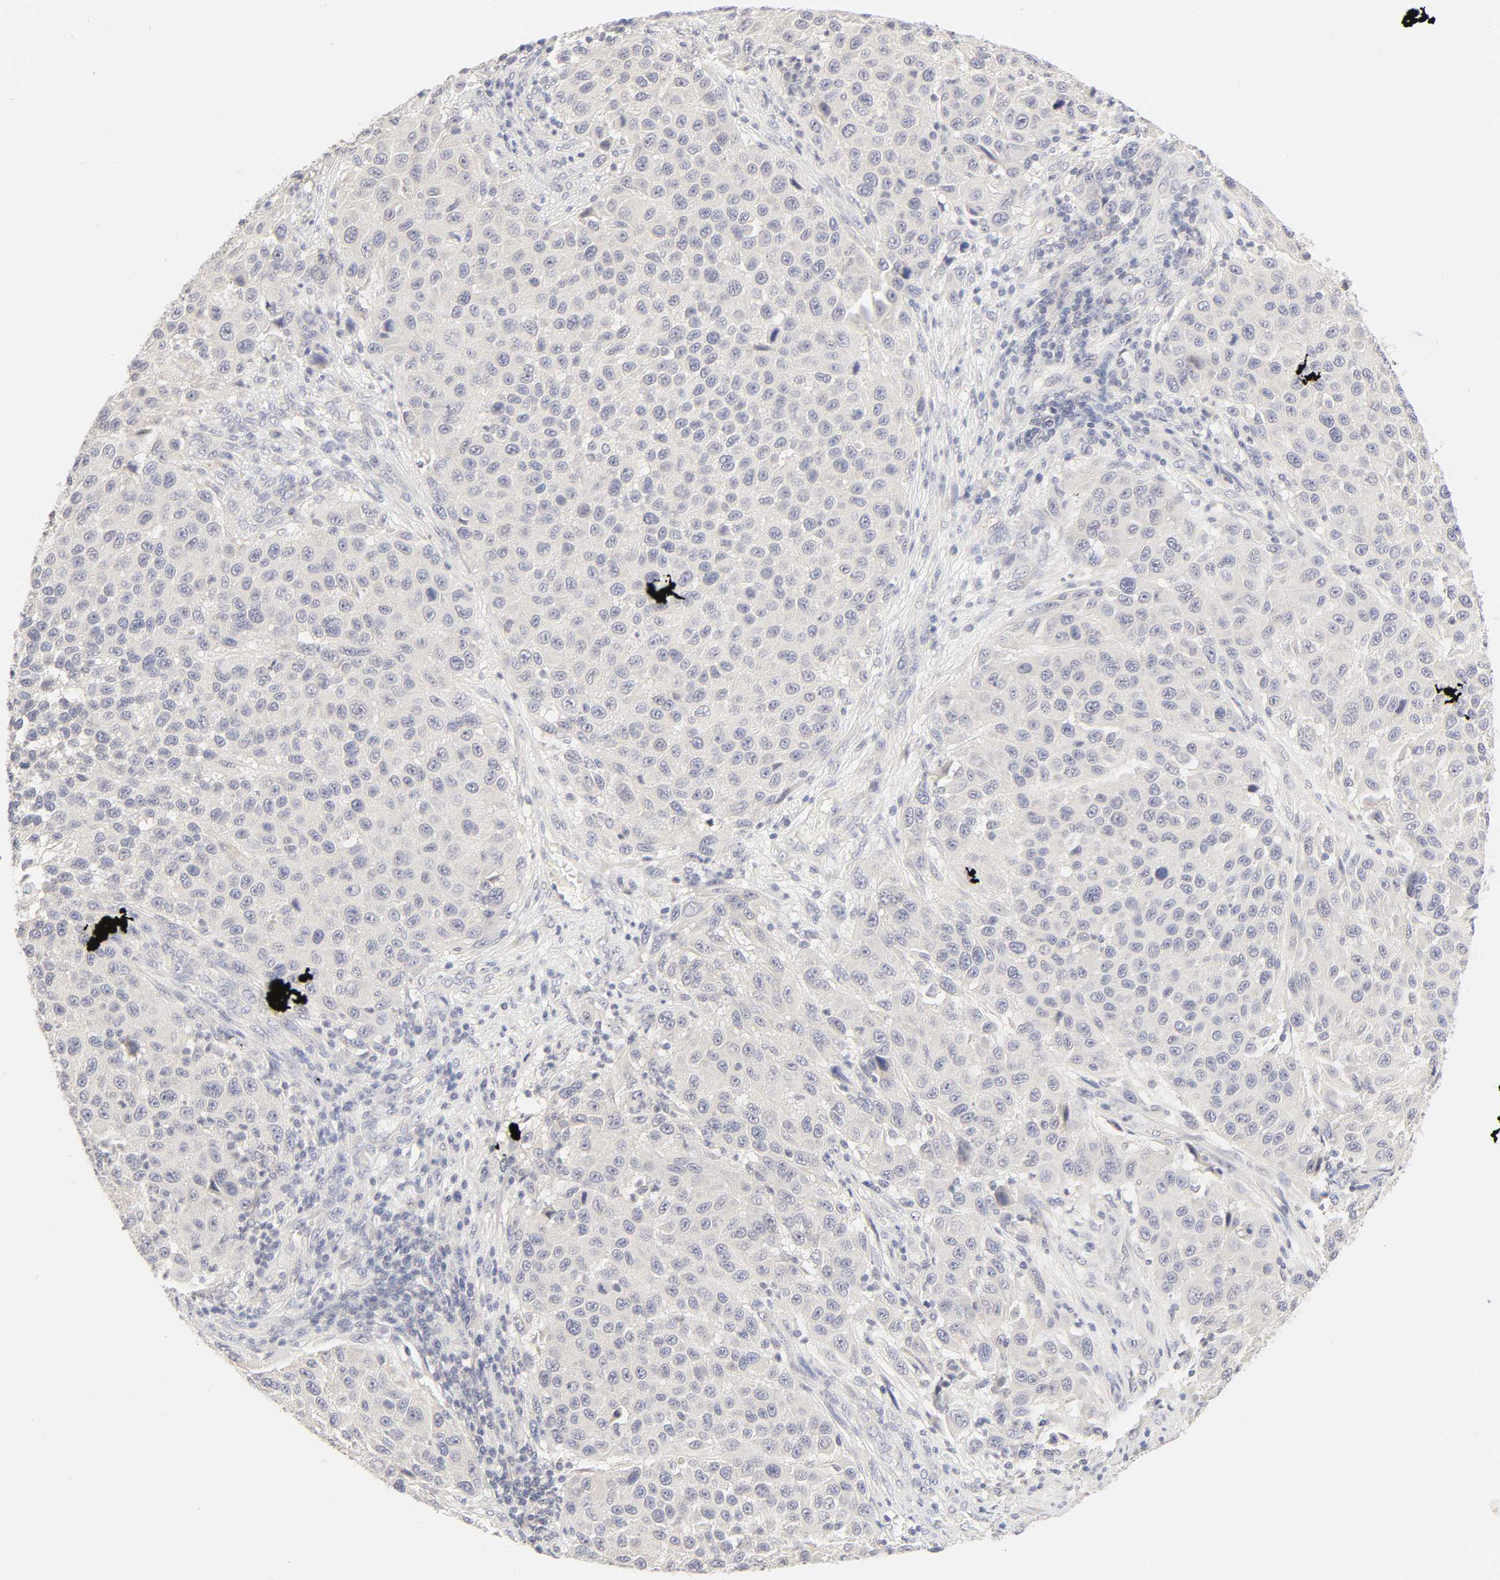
{"staining": {"intensity": "negative", "quantity": "none", "location": "none"}, "tissue": "melanoma", "cell_type": "Tumor cells", "image_type": "cancer", "snomed": [{"axis": "morphology", "description": "Malignant melanoma, Metastatic site"}, {"axis": "topography", "description": "Lymph node"}], "caption": "Immunohistochemistry (IHC) of melanoma demonstrates no staining in tumor cells. (Brightfield microscopy of DAB (3,3'-diaminobenzidine) immunohistochemistry at high magnification).", "gene": "CYP4B1", "patient": {"sex": "male", "age": 61}}